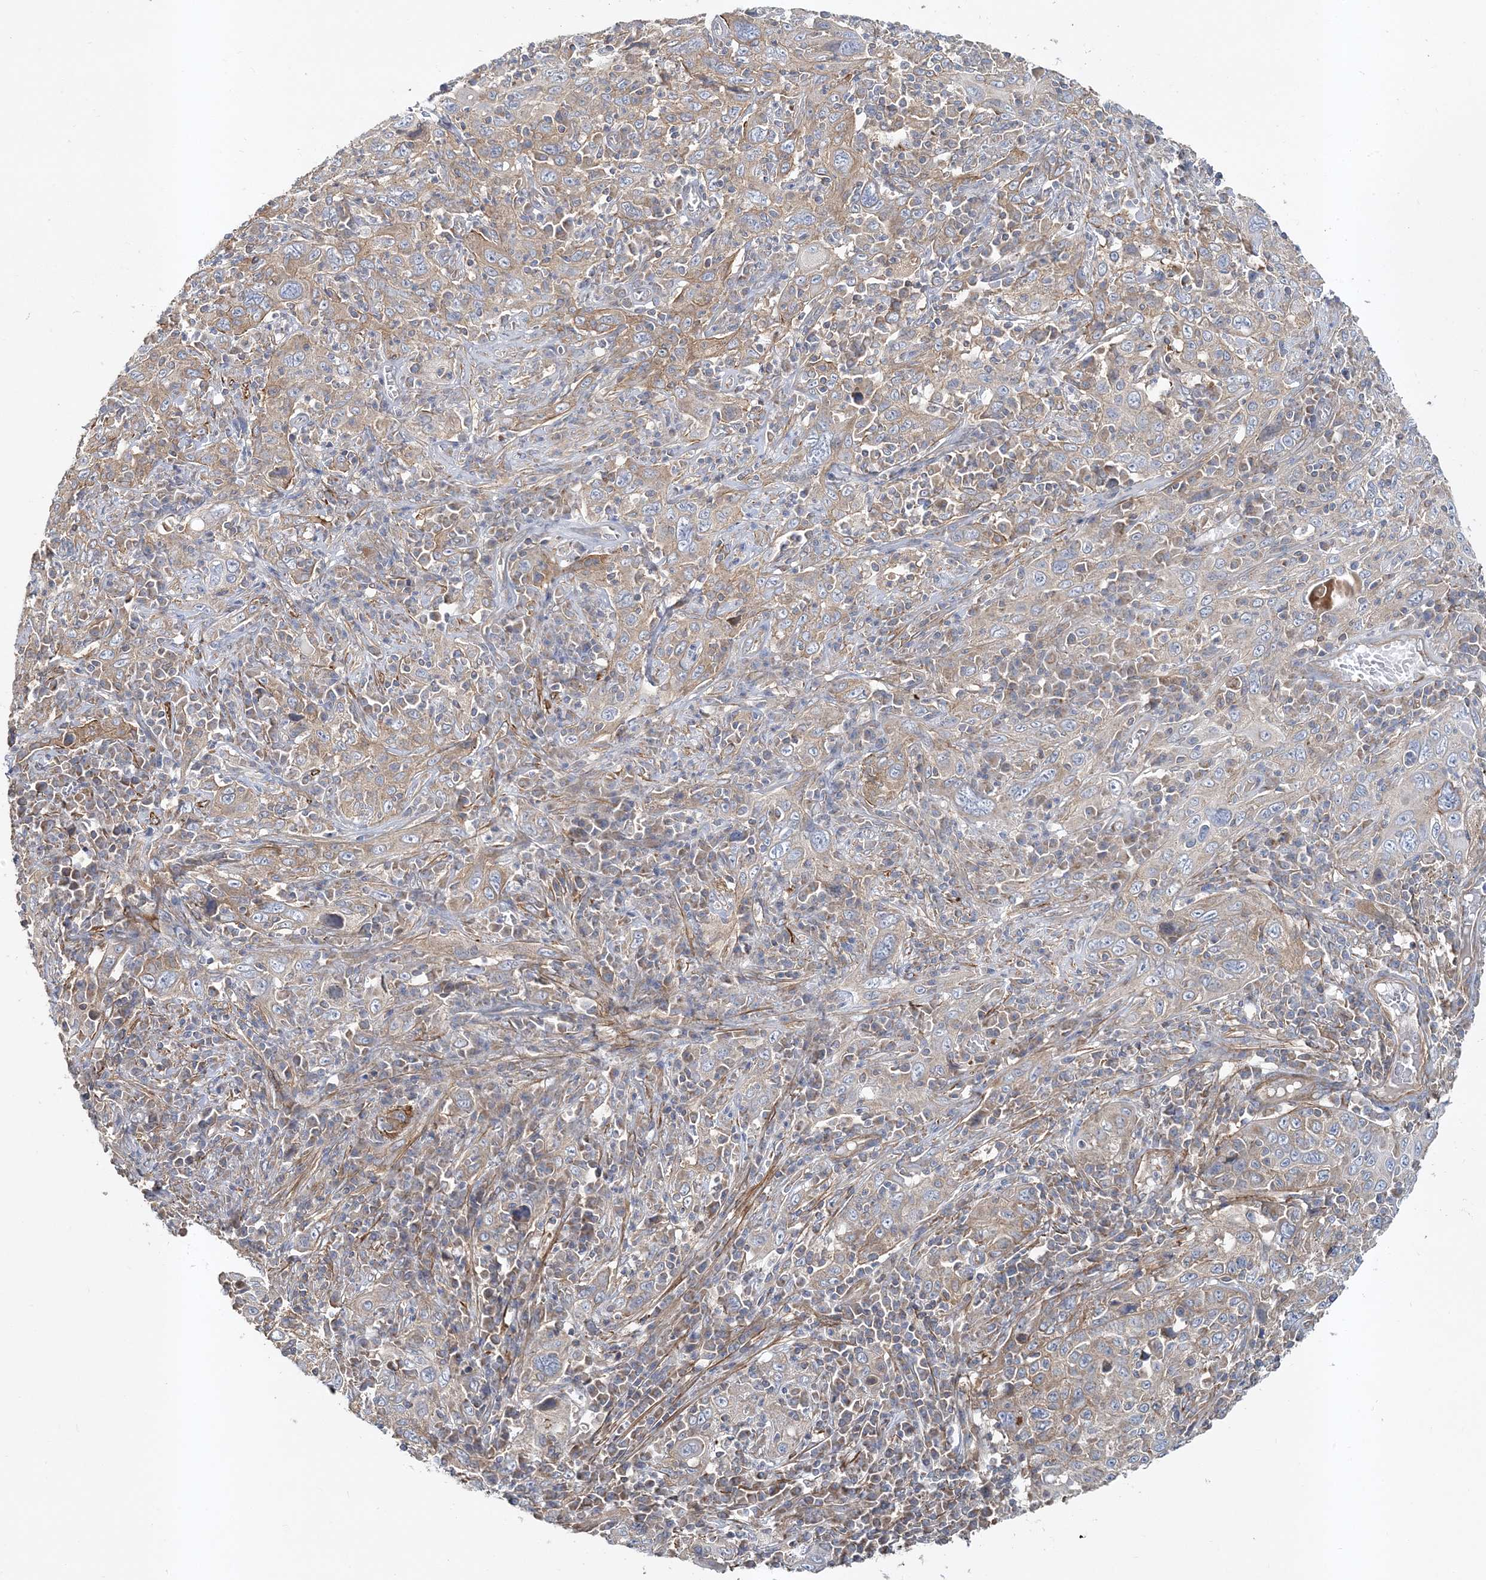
{"staining": {"intensity": "moderate", "quantity": "25%-75%", "location": "cytoplasmic/membranous"}, "tissue": "cervical cancer", "cell_type": "Tumor cells", "image_type": "cancer", "snomed": [{"axis": "morphology", "description": "Squamous cell carcinoma, NOS"}, {"axis": "topography", "description": "Cervix"}], "caption": "A brown stain labels moderate cytoplasmic/membranous staining of a protein in human squamous cell carcinoma (cervical) tumor cells. The staining was performed using DAB (3,3'-diaminobenzidine) to visualize the protein expression in brown, while the nuclei were stained in blue with hematoxylin (Magnification: 20x).", "gene": "LEXM", "patient": {"sex": "female", "age": 46}}